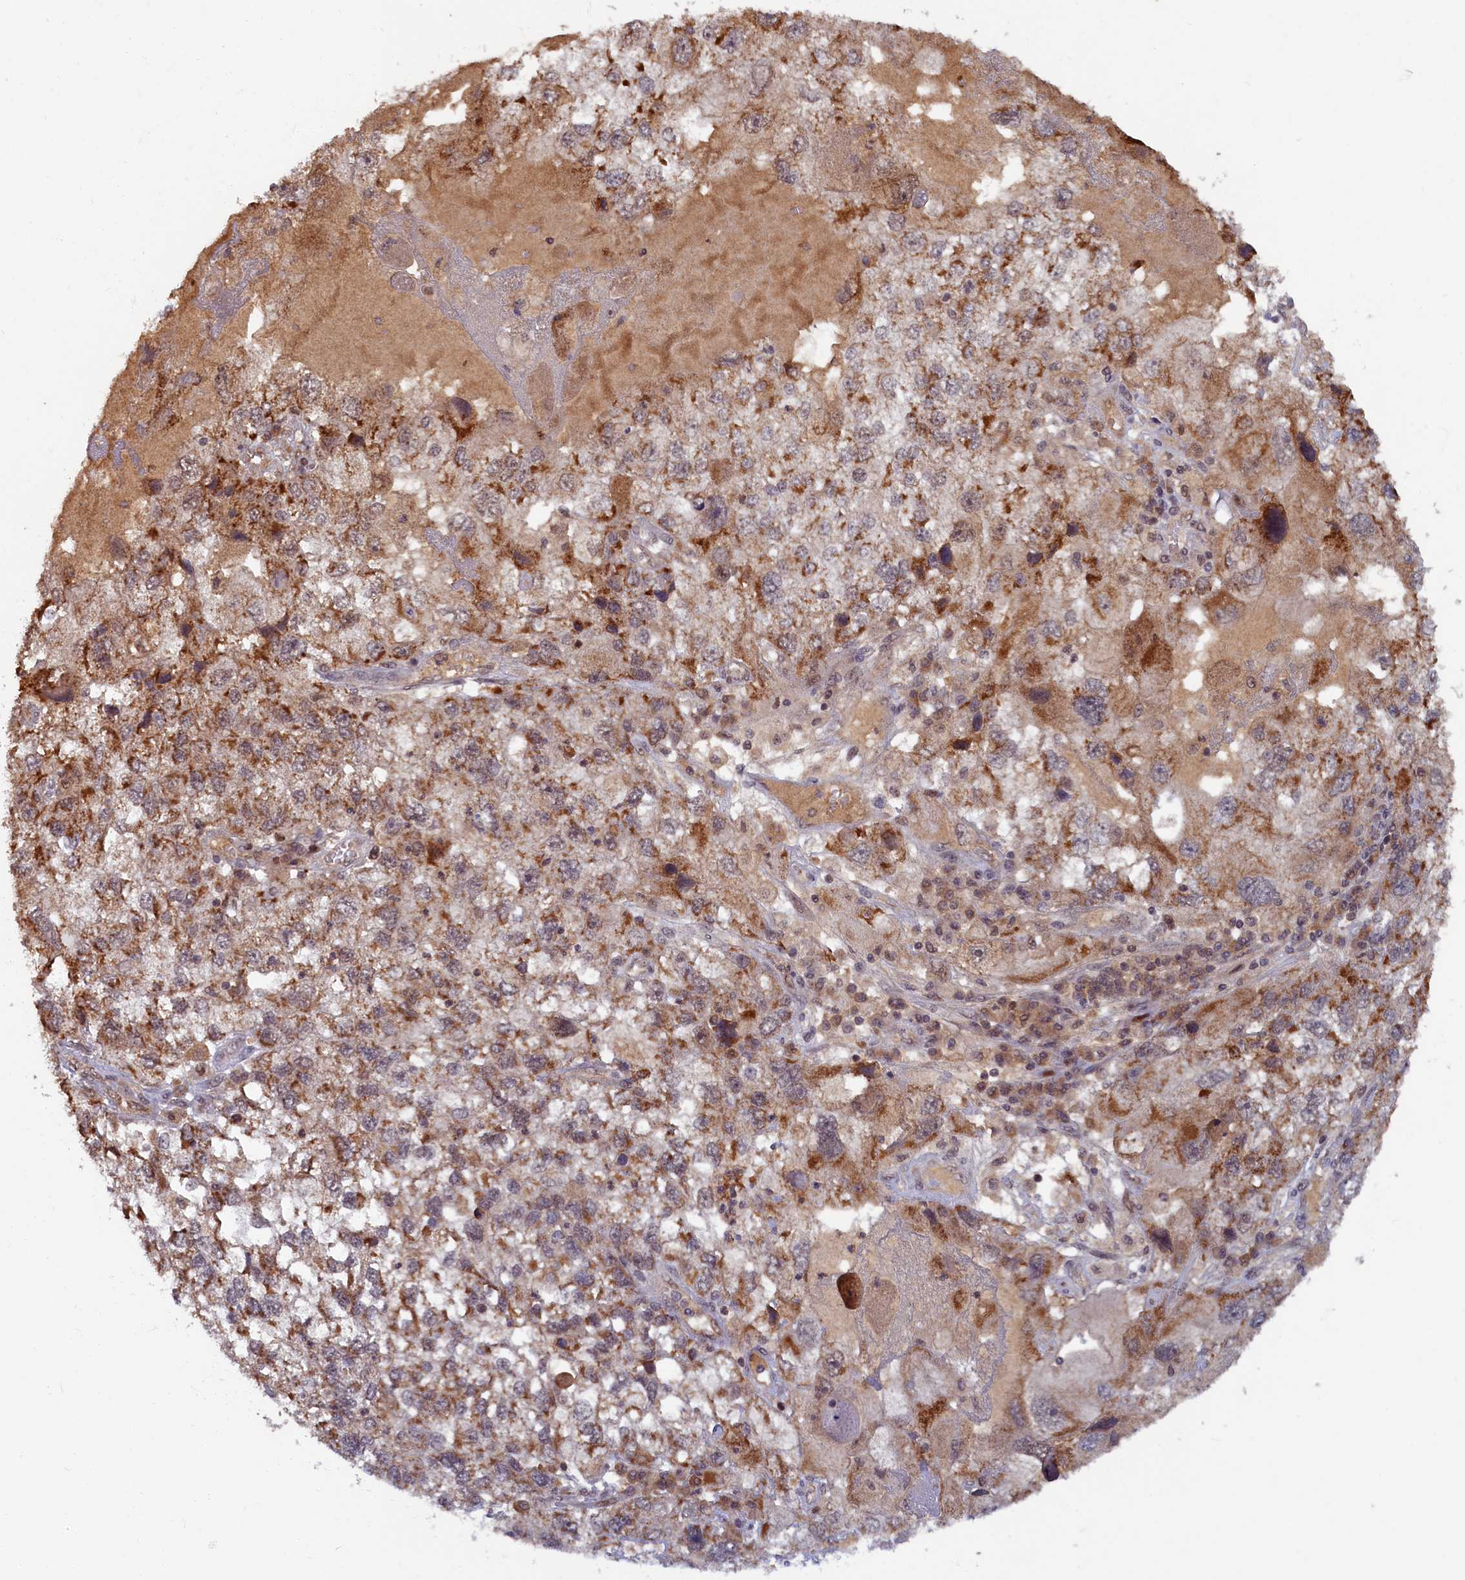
{"staining": {"intensity": "moderate", "quantity": ">75%", "location": "cytoplasmic/membranous"}, "tissue": "endometrial cancer", "cell_type": "Tumor cells", "image_type": "cancer", "snomed": [{"axis": "morphology", "description": "Adenocarcinoma, NOS"}, {"axis": "topography", "description": "Endometrium"}], "caption": "Immunohistochemical staining of adenocarcinoma (endometrial) exhibits medium levels of moderate cytoplasmic/membranous protein expression in approximately >75% of tumor cells.", "gene": "BRCA1", "patient": {"sex": "female", "age": 49}}